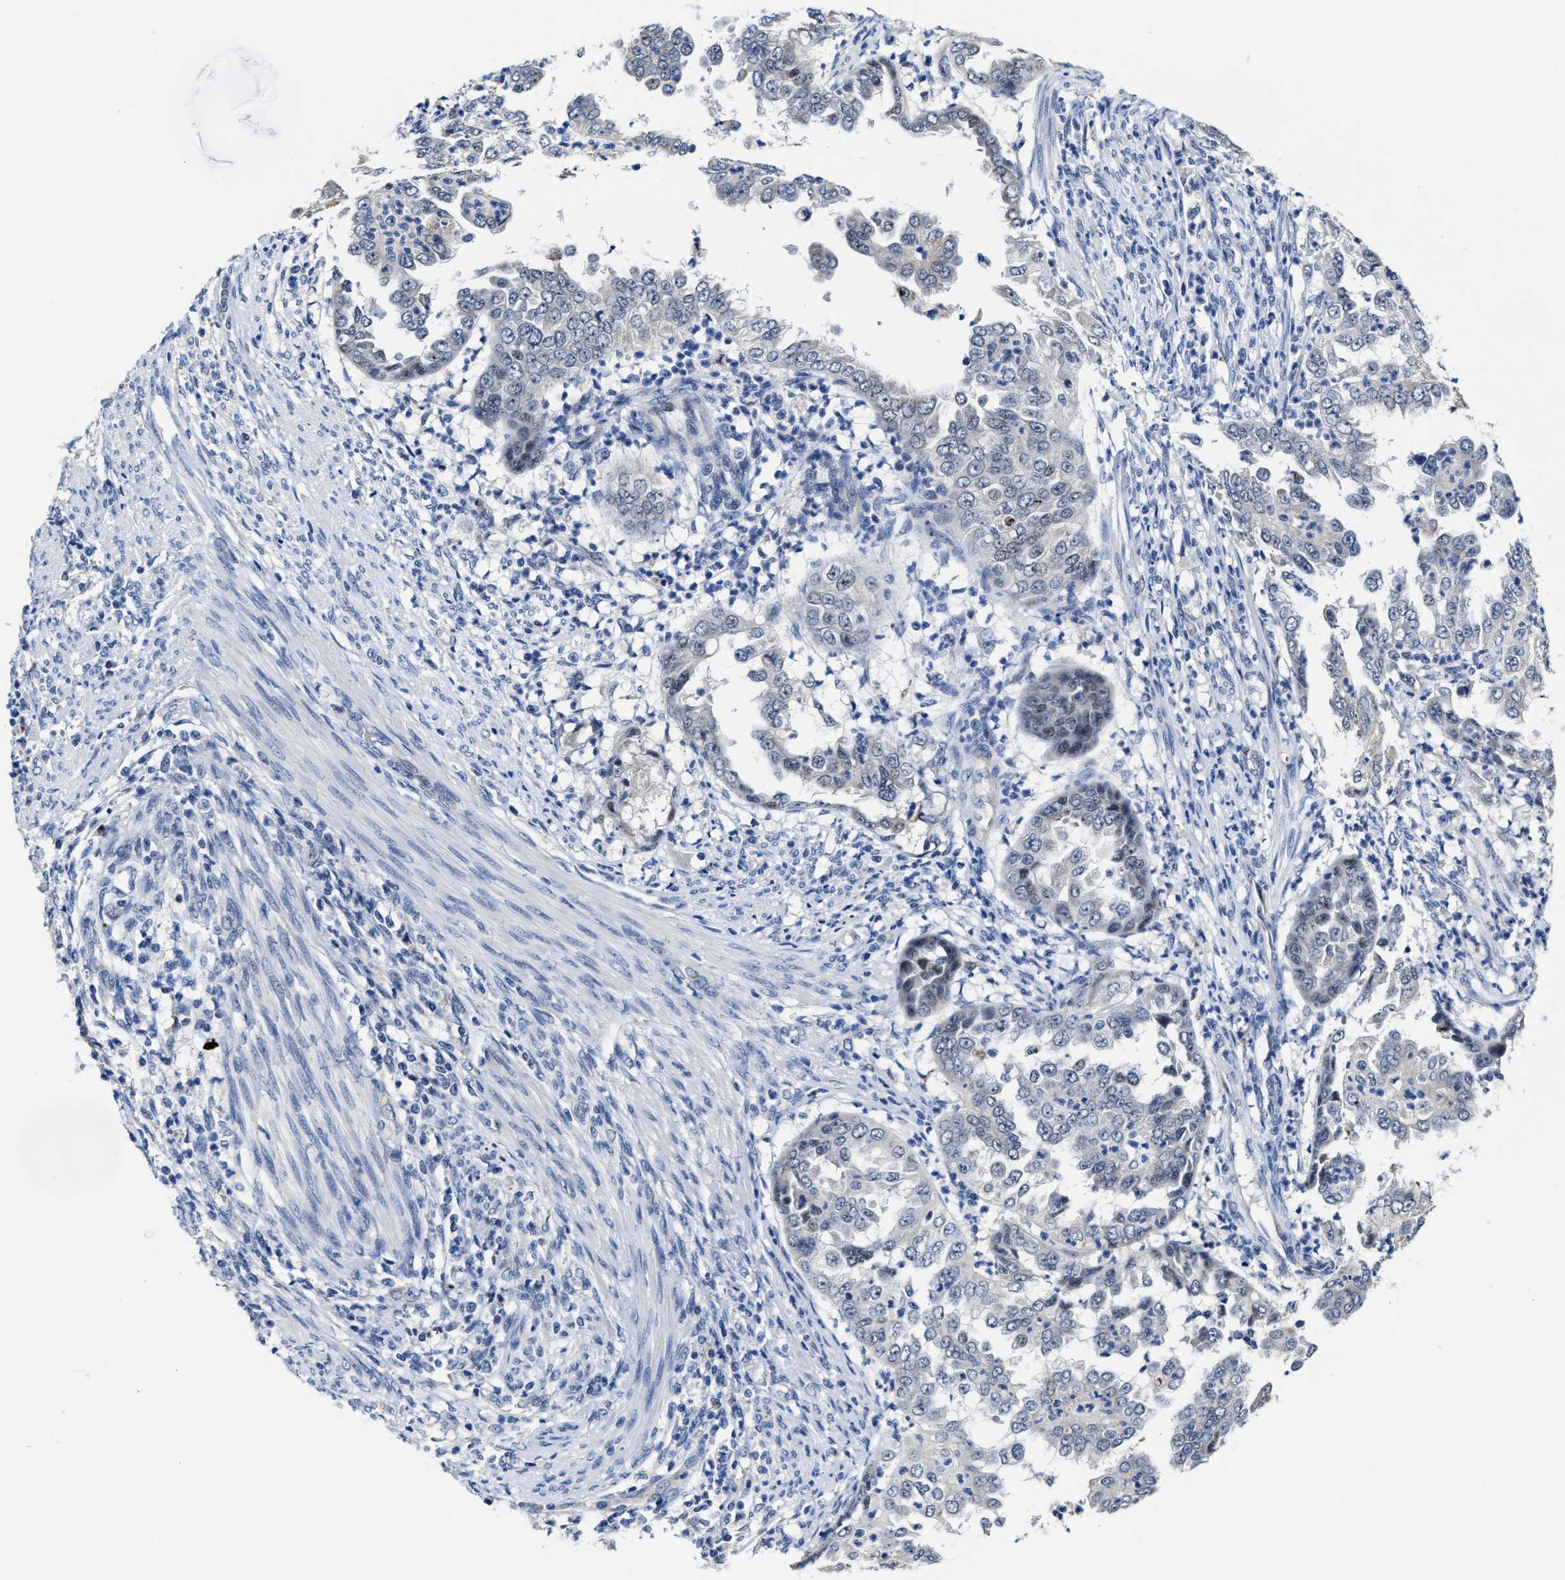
{"staining": {"intensity": "negative", "quantity": "none", "location": "none"}, "tissue": "endometrial cancer", "cell_type": "Tumor cells", "image_type": "cancer", "snomed": [{"axis": "morphology", "description": "Adenocarcinoma, NOS"}, {"axis": "topography", "description": "Endometrium"}], "caption": "IHC of human endometrial adenocarcinoma reveals no staining in tumor cells.", "gene": "GHITM", "patient": {"sex": "female", "age": 85}}